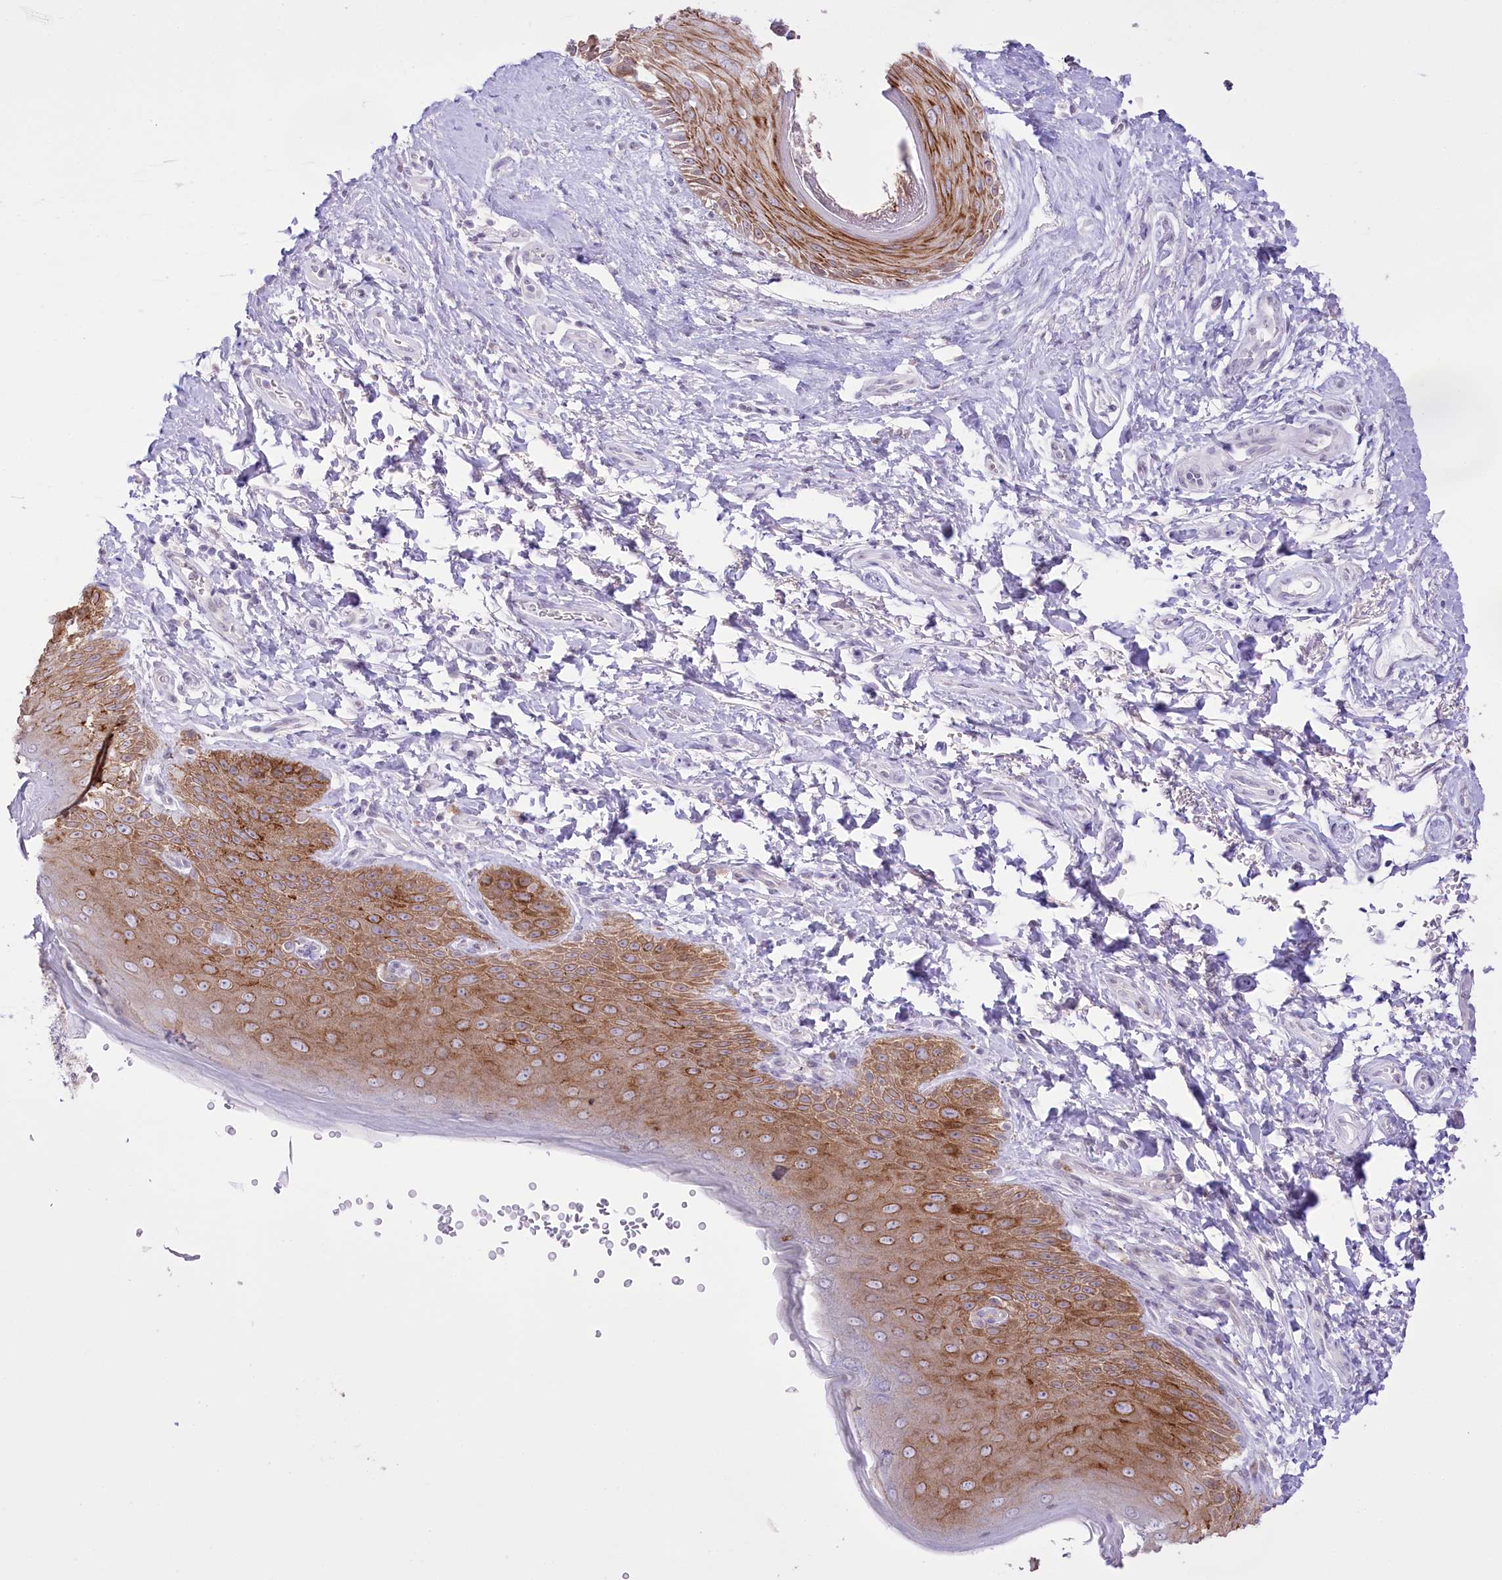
{"staining": {"intensity": "moderate", "quantity": ">75%", "location": "cytoplasmic/membranous"}, "tissue": "skin", "cell_type": "Epidermal cells", "image_type": "normal", "snomed": [{"axis": "morphology", "description": "Normal tissue, NOS"}, {"axis": "topography", "description": "Anal"}], "caption": "DAB (3,3'-diaminobenzidine) immunohistochemical staining of unremarkable human skin exhibits moderate cytoplasmic/membranous protein positivity in approximately >75% of epidermal cells. The staining was performed using DAB (3,3'-diaminobenzidine), with brown indicating positive protein expression. Nuclei are stained blue with hematoxylin.", "gene": "SLC39A10", "patient": {"sex": "male", "age": 44}}